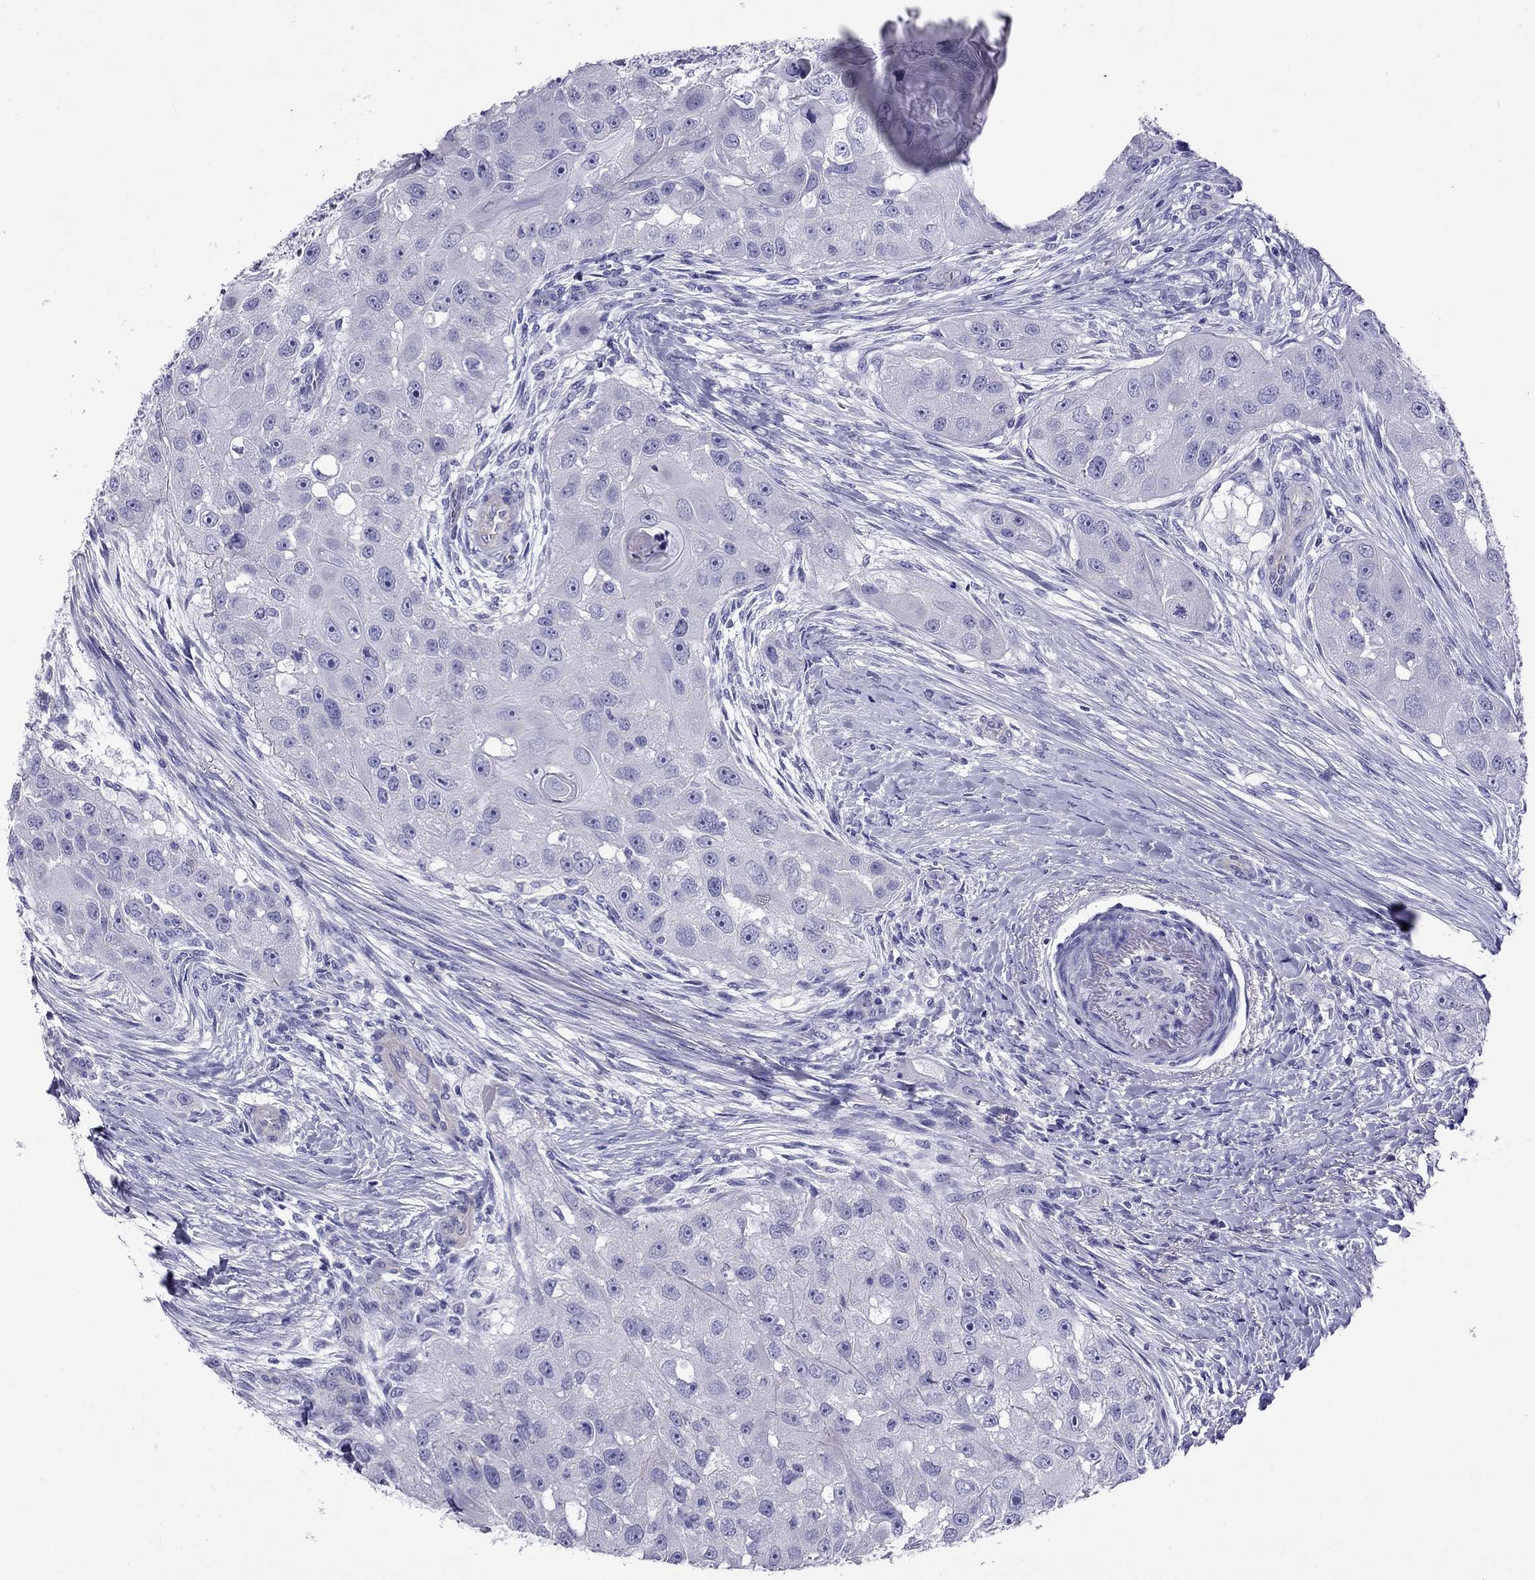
{"staining": {"intensity": "negative", "quantity": "none", "location": "none"}, "tissue": "head and neck cancer", "cell_type": "Tumor cells", "image_type": "cancer", "snomed": [{"axis": "morphology", "description": "Normal tissue, NOS"}, {"axis": "morphology", "description": "Squamous cell carcinoma, NOS"}, {"axis": "topography", "description": "Skeletal muscle"}, {"axis": "topography", "description": "Head-Neck"}], "caption": "Protein analysis of head and neck cancer exhibits no significant staining in tumor cells.", "gene": "MYL11", "patient": {"sex": "male", "age": 51}}